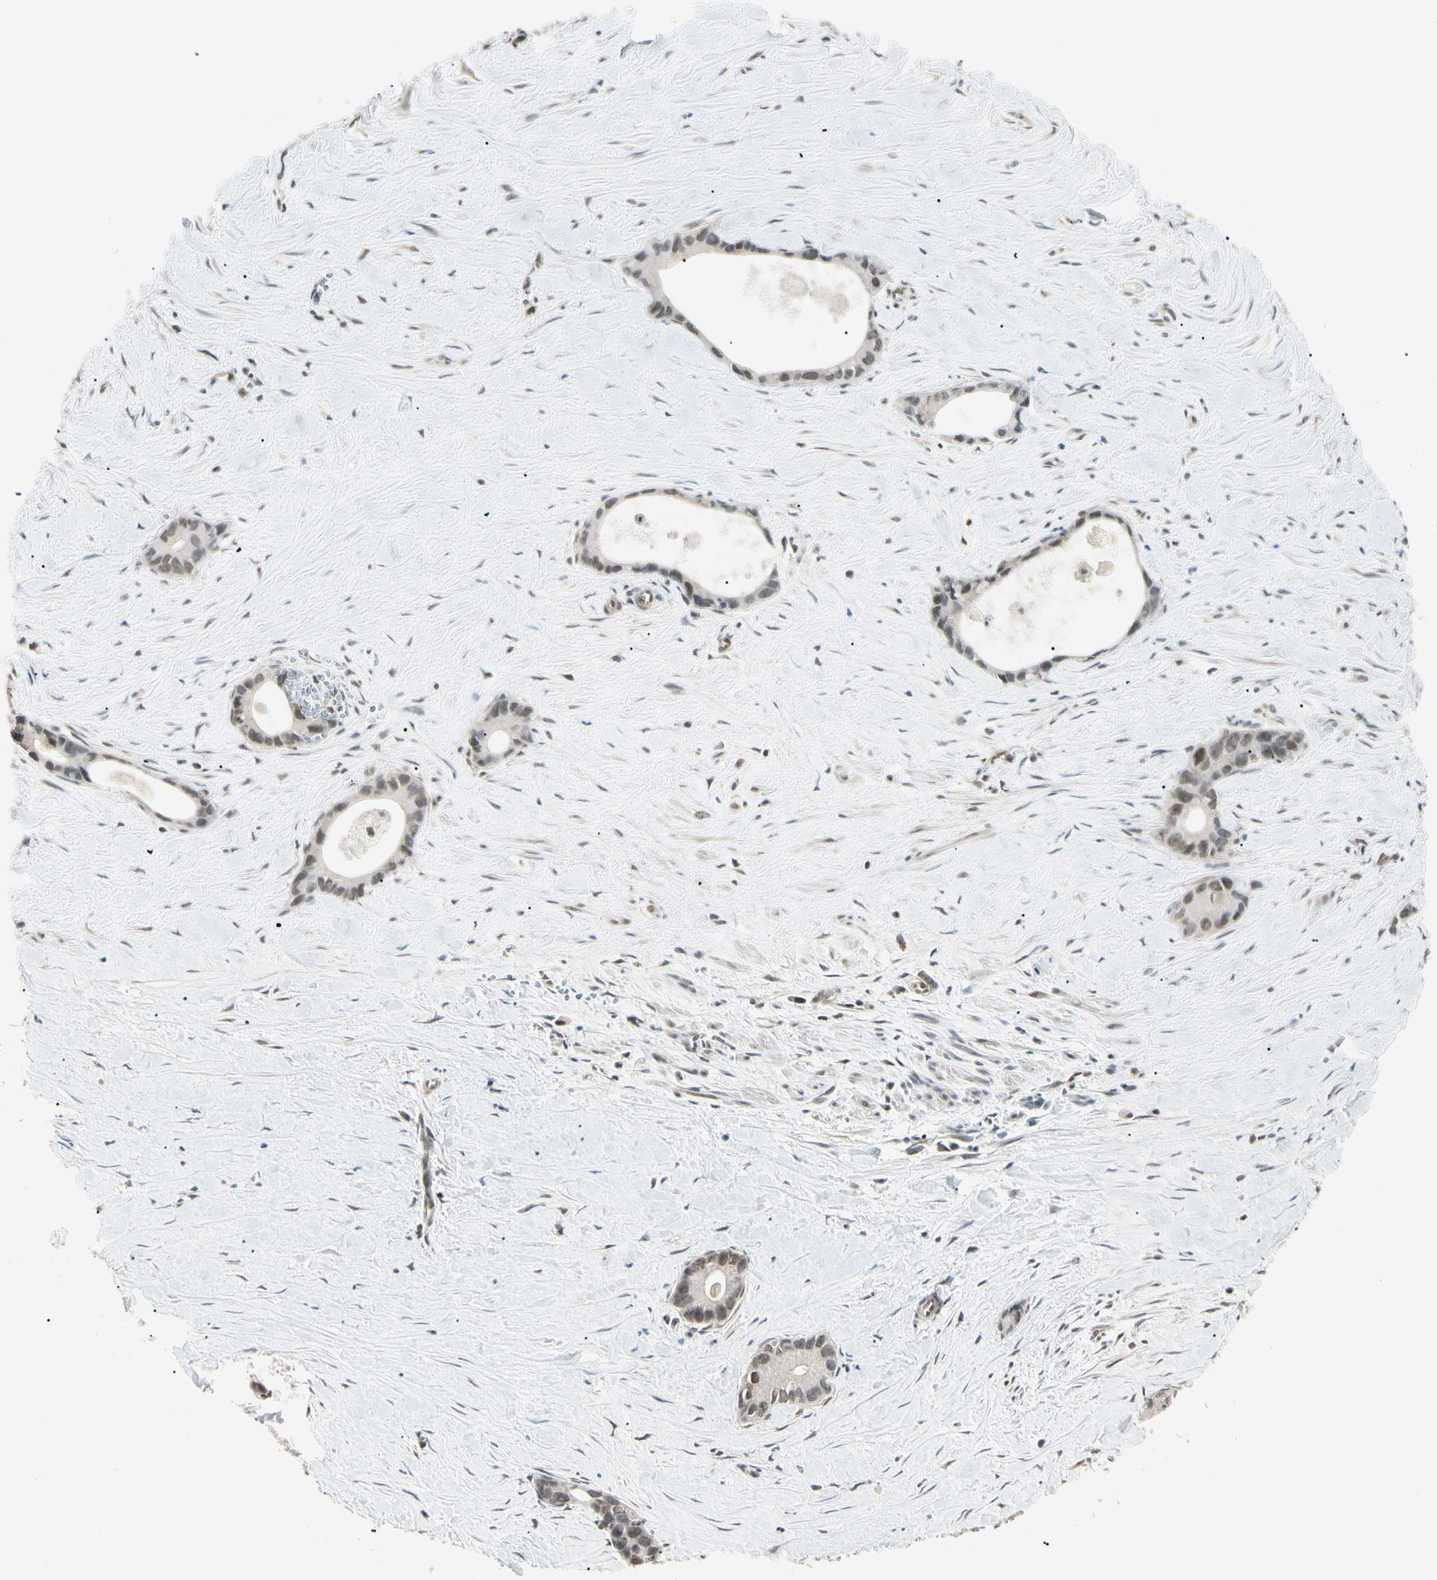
{"staining": {"intensity": "weak", "quantity": "25%-75%", "location": "nuclear"}, "tissue": "liver cancer", "cell_type": "Tumor cells", "image_type": "cancer", "snomed": [{"axis": "morphology", "description": "Cholangiocarcinoma"}, {"axis": "topography", "description": "Liver"}], "caption": "IHC (DAB) staining of human liver cancer displays weak nuclear protein expression in about 25%-75% of tumor cells.", "gene": "ZSCAN12", "patient": {"sex": "female", "age": 55}}